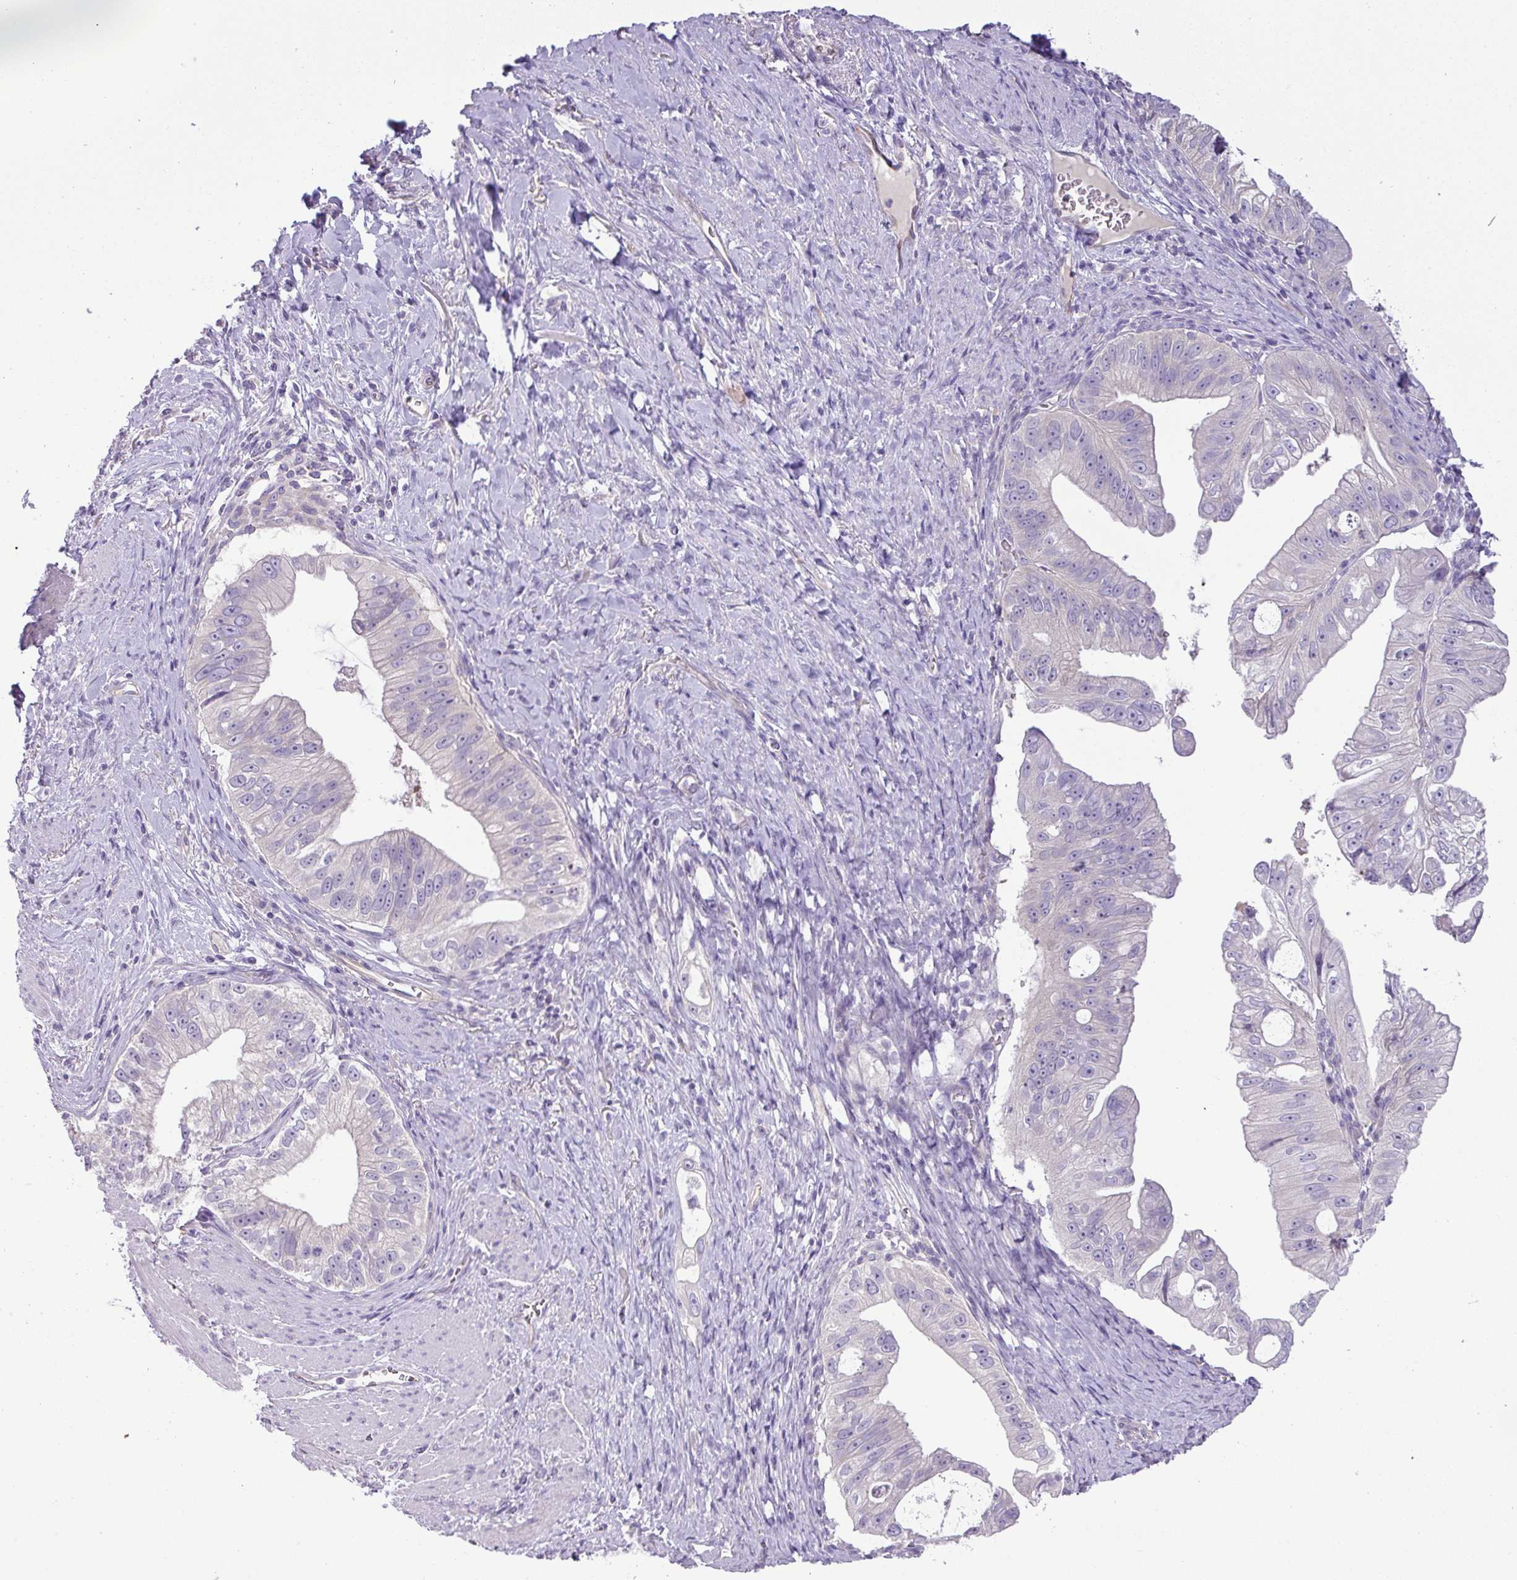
{"staining": {"intensity": "negative", "quantity": "none", "location": "none"}, "tissue": "pancreatic cancer", "cell_type": "Tumor cells", "image_type": "cancer", "snomed": [{"axis": "morphology", "description": "Adenocarcinoma, NOS"}, {"axis": "topography", "description": "Pancreas"}], "caption": "The histopathology image reveals no significant expression in tumor cells of pancreatic adenocarcinoma. (Stains: DAB (3,3'-diaminobenzidine) IHC with hematoxylin counter stain, Microscopy: brightfield microscopy at high magnification).", "gene": "ENSG00000273748", "patient": {"sex": "male", "age": 70}}